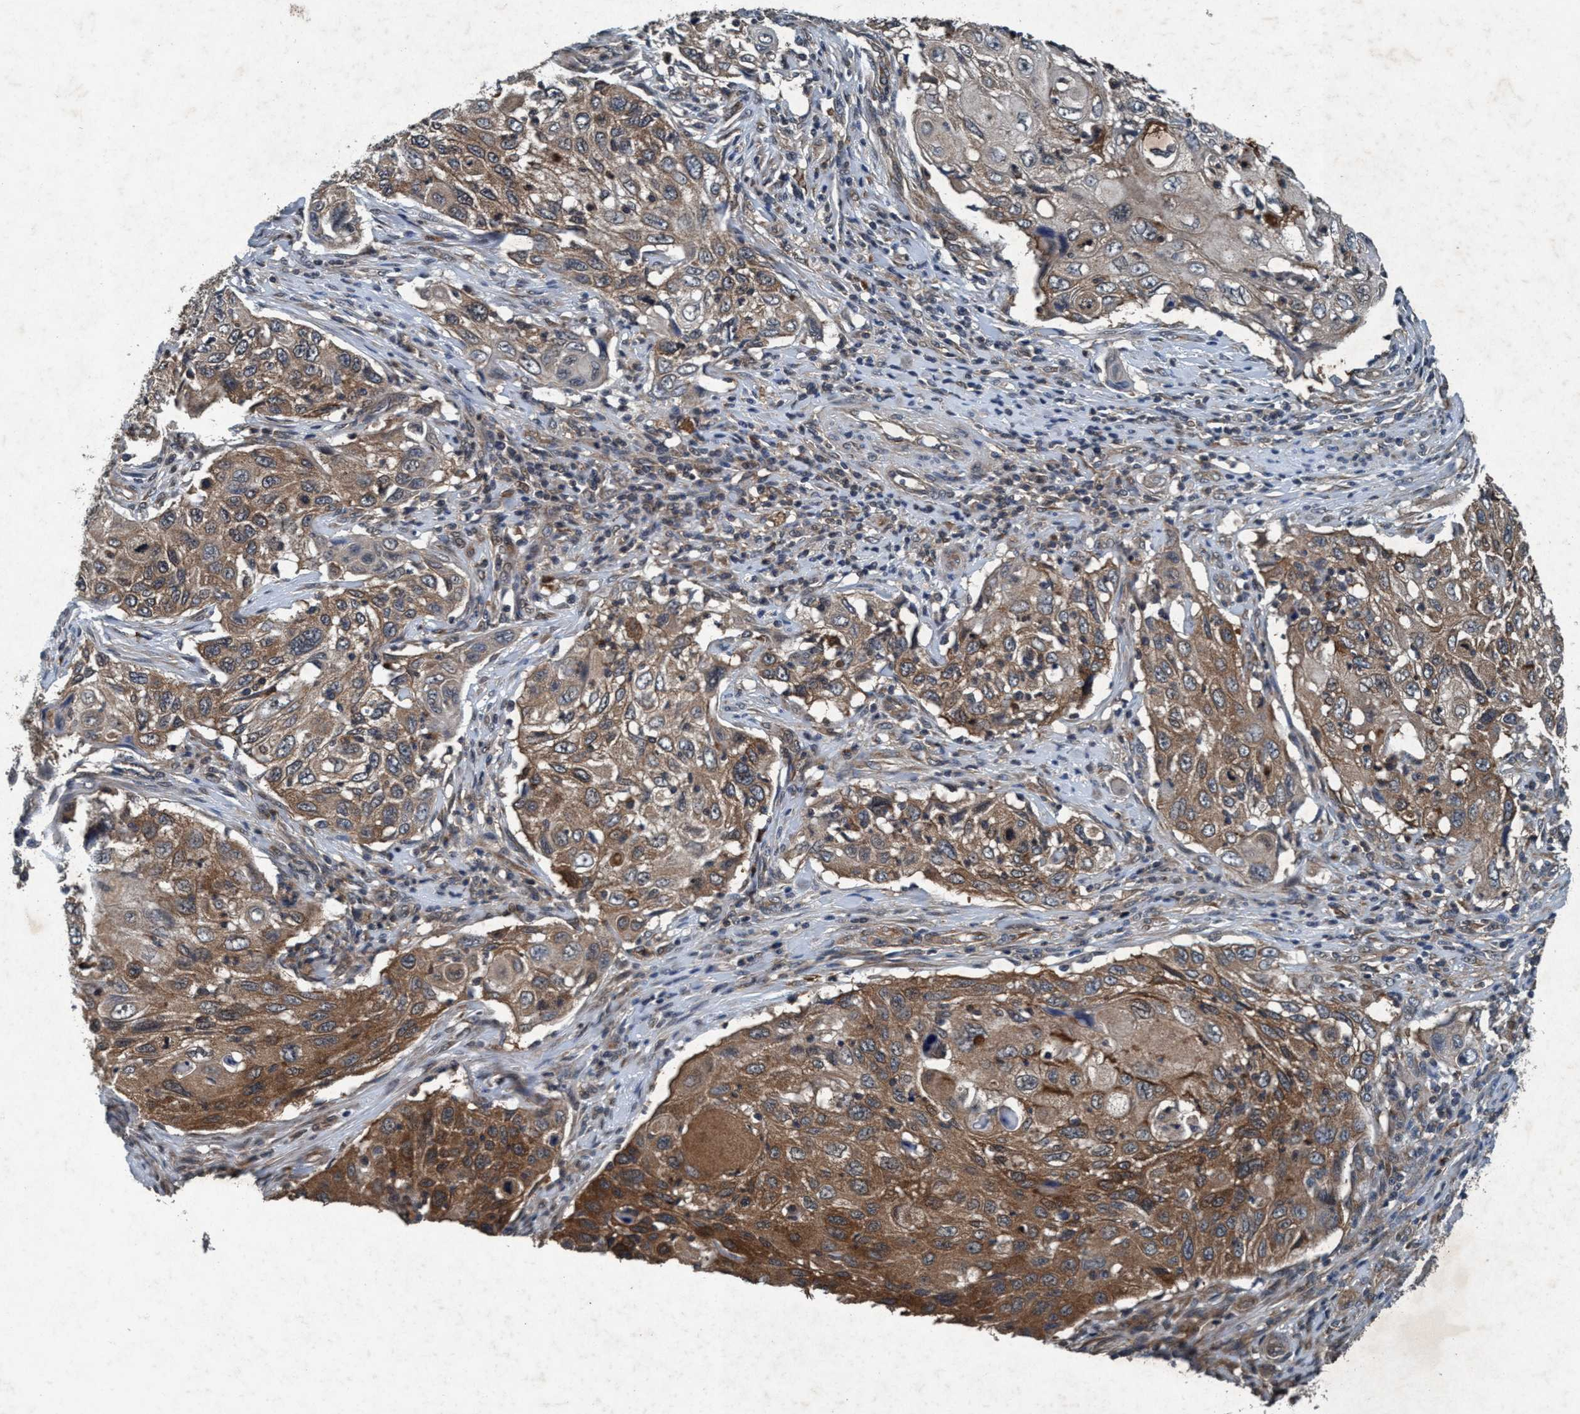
{"staining": {"intensity": "moderate", "quantity": ">75%", "location": "cytoplasmic/membranous"}, "tissue": "cervical cancer", "cell_type": "Tumor cells", "image_type": "cancer", "snomed": [{"axis": "morphology", "description": "Squamous cell carcinoma, NOS"}, {"axis": "topography", "description": "Cervix"}], "caption": "Cervical cancer was stained to show a protein in brown. There is medium levels of moderate cytoplasmic/membranous staining in about >75% of tumor cells. The staining was performed using DAB (3,3'-diaminobenzidine) to visualize the protein expression in brown, while the nuclei were stained in blue with hematoxylin (Magnification: 20x).", "gene": "AKT1S1", "patient": {"sex": "female", "age": 70}}